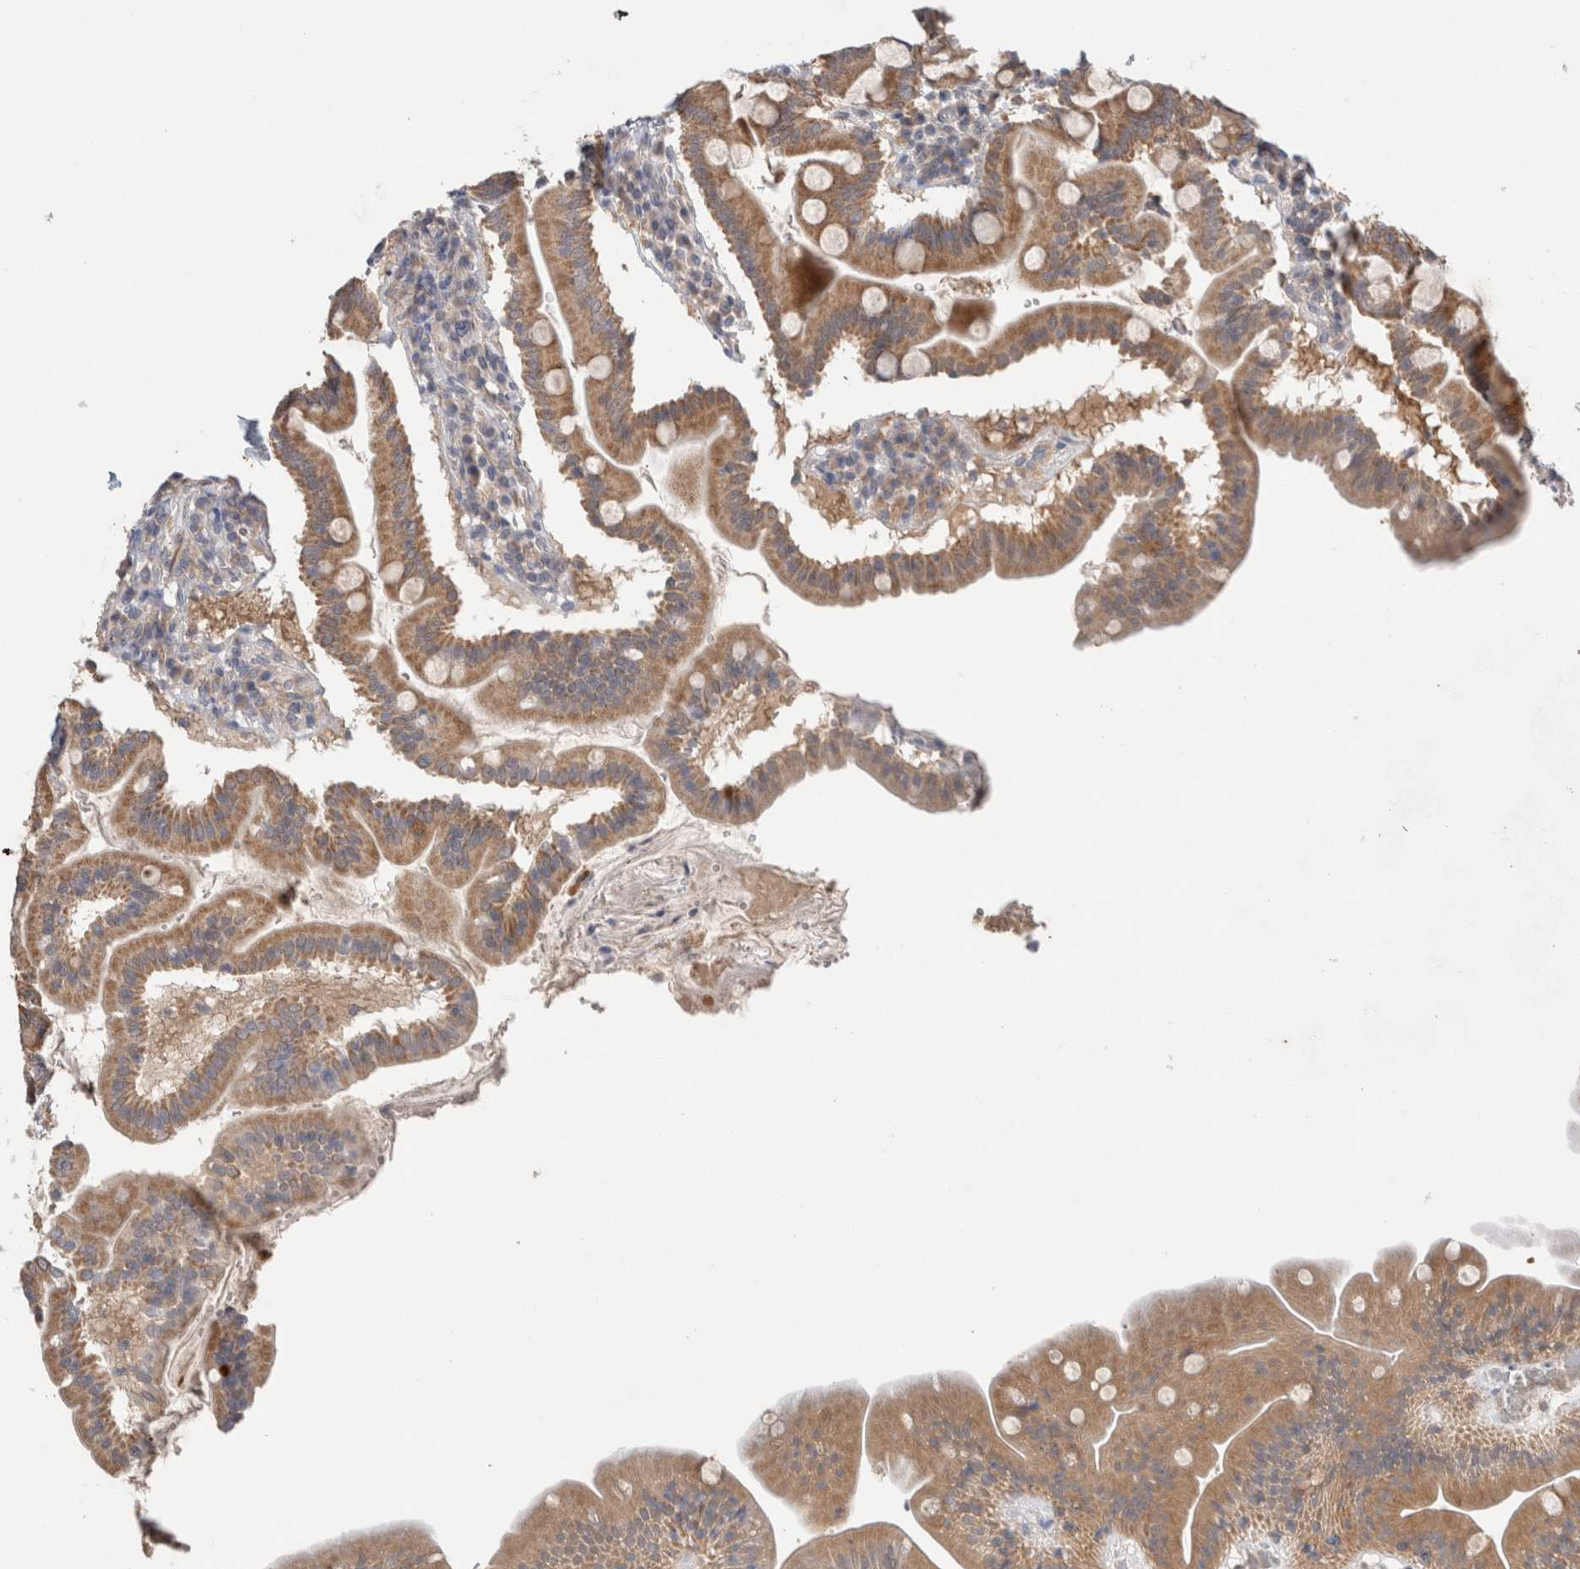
{"staining": {"intensity": "moderate", "quantity": ">75%", "location": "cytoplasmic/membranous"}, "tissue": "duodenum", "cell_type": "Glandular cells", "image_type": "normal", "snomed": [{"axis": "morphology", "description": "Normal tissue, NOS"}, {"axis": "topography", "description": "Duodenum"}], "caption": "Unremarkable duodenum demonstrates moderate cytoplasmic/membranous staining in about >75% of glandular cells.", "gene": "NDOR1", "patient": {"sex": "male", "age": 50}}